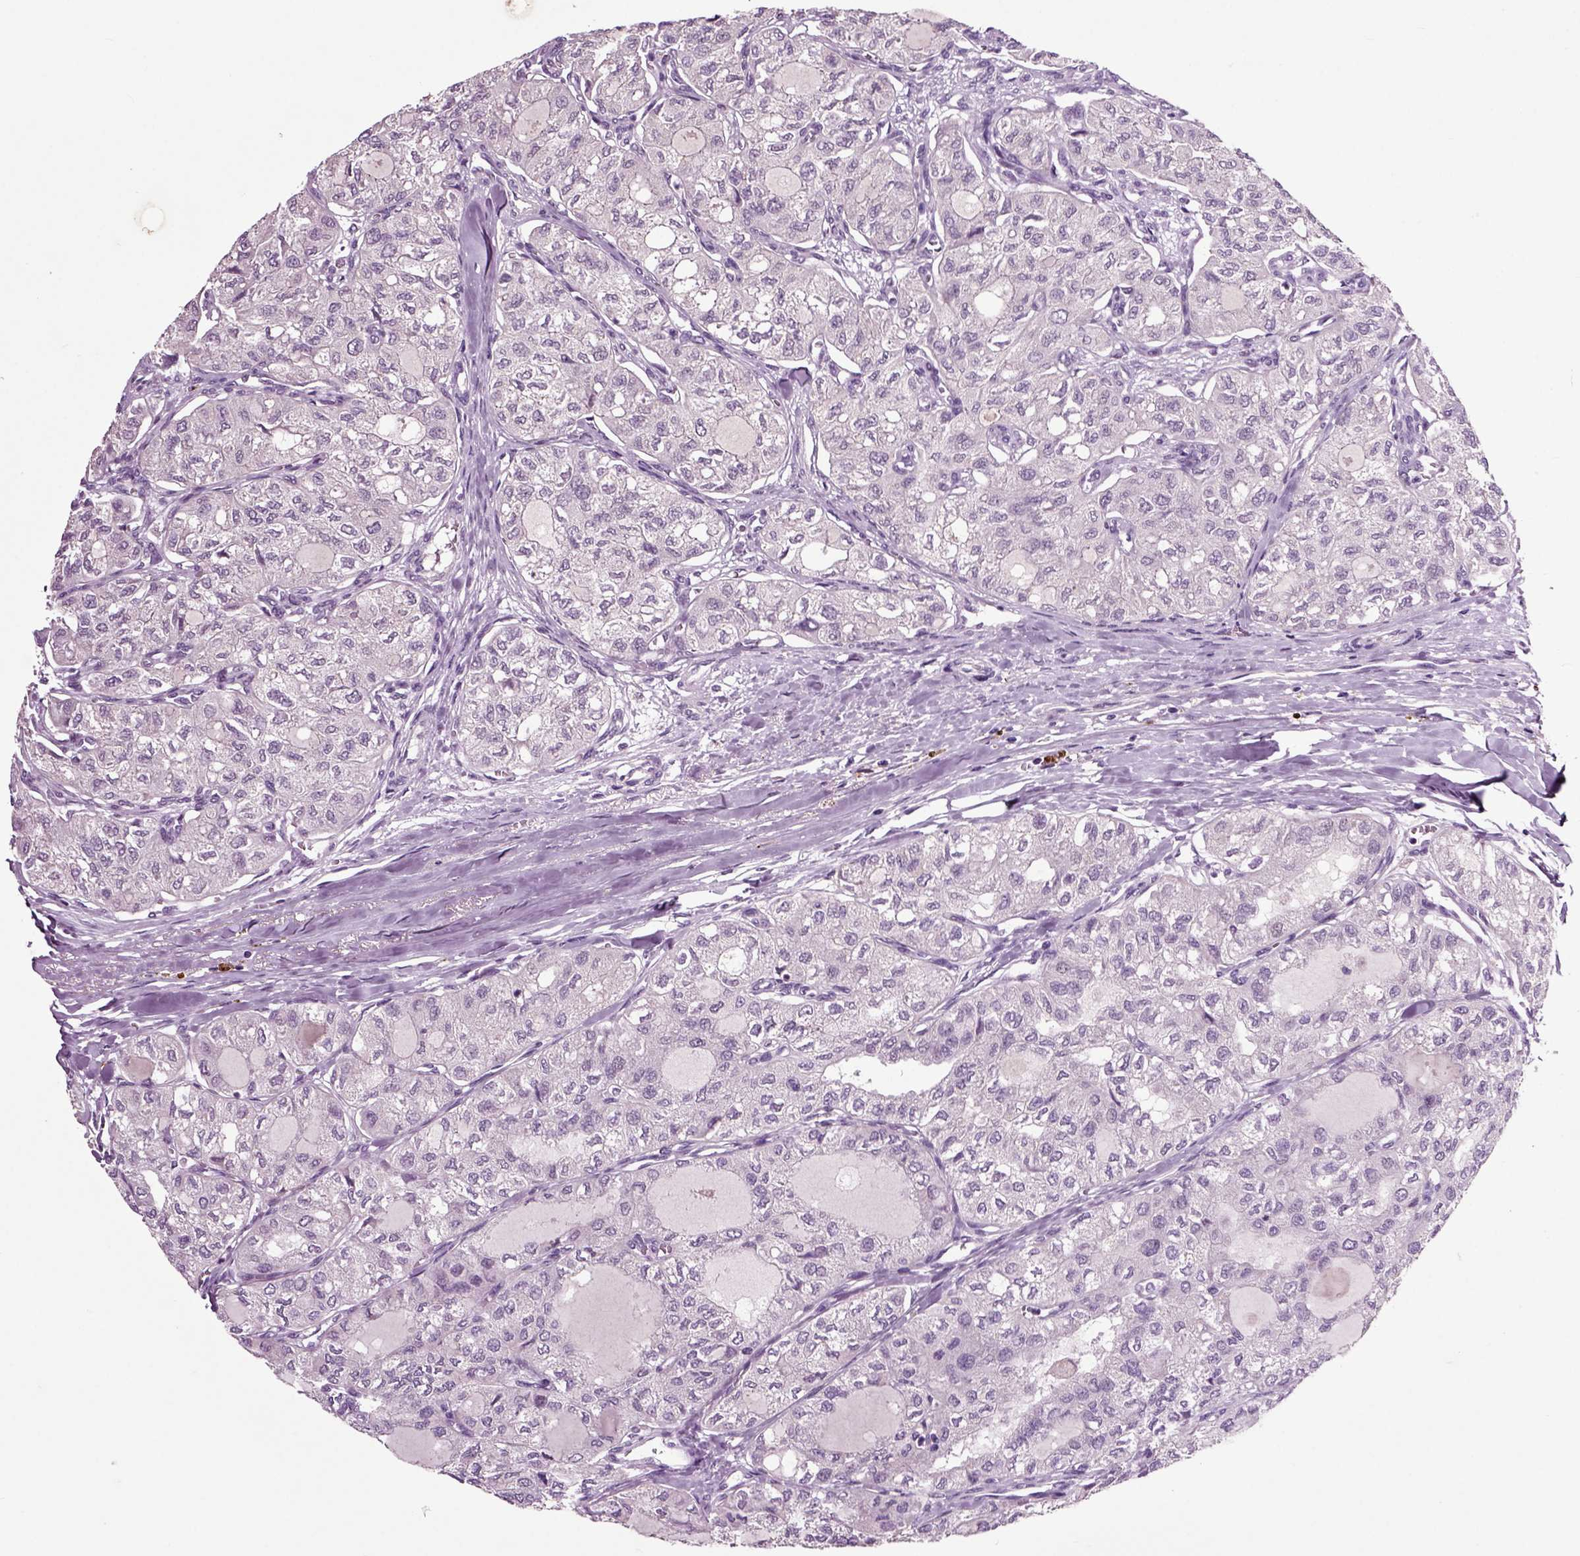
{"staining": {"intensity": "negative", "quantity": "none", "location": "none"}, "tissue": "thyroid cancer", "cell_type": "Tumor cells", "image_type": "cancer", "snomed": [{"axis": "morphology", "description": "Follicular adenoma carcinoma, NOS"}, {"axis": "topography", "description": "Thyroid gland"}], "caption": "IHC of human follicular adenoma carcinoma (thyroid) displays no positivity in tumor cells.", "gene": "CRHR1", "patient": {"sex": "male", "age": 75}}